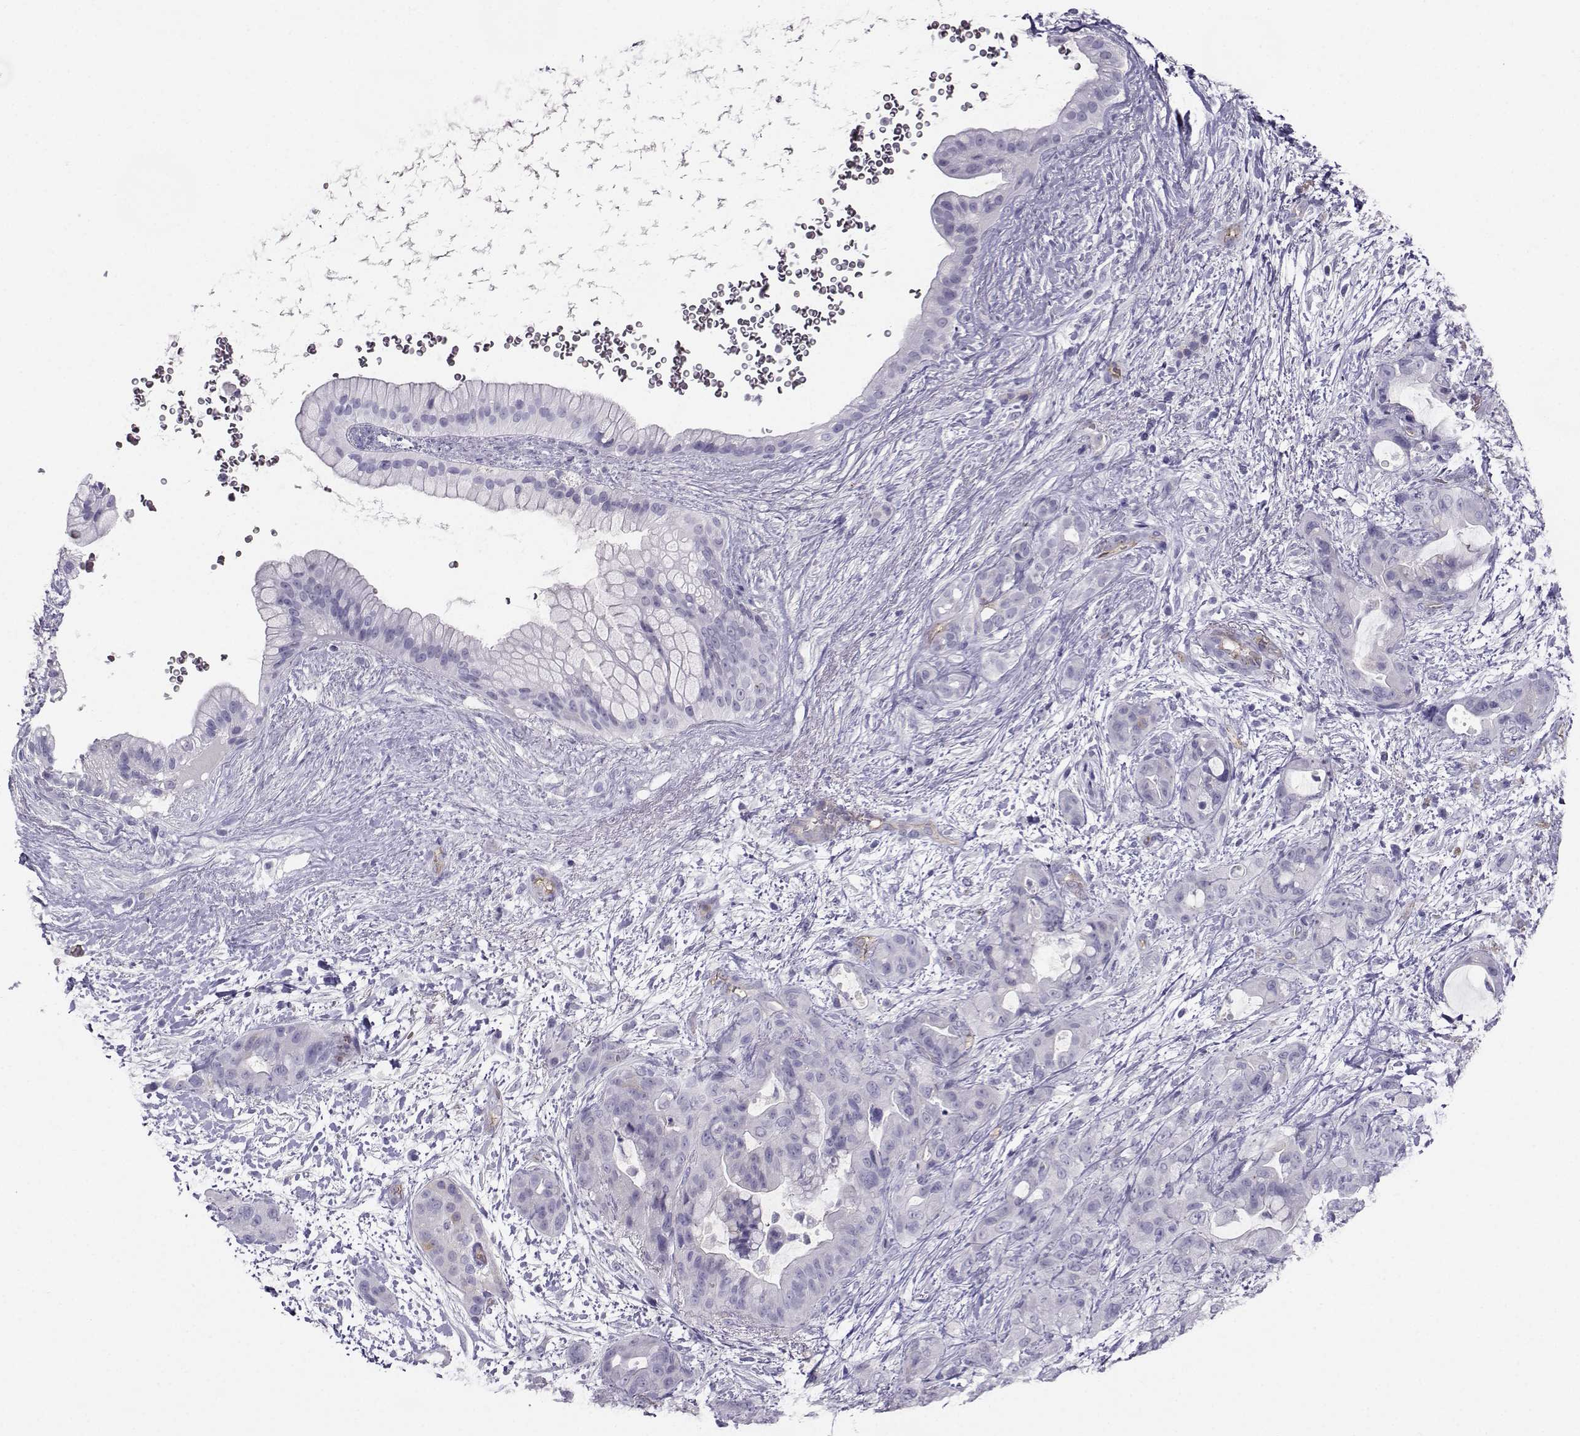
{"staining": {"intensity": "negative", "quantity": "none", "location": "none"}, "tissue": "pancreatic cancer", "cell_type": "Tumor cells", "image_type": "cancer", "snomed": [{"axis": "morphology", "description": "Adenocarcinoma, NOS"}, {"axis": "topography", "description": "Pancreas"}], "caption": "This micrograph is of pancreatic adenocarcinoma stained with immunohistochemistry (IHC) to label a protein in brown with the nuclei are counter-stained blue. There is no positivity in tumor cells.", "gene": "CLUL1", "patient": {"sex": "male", "age": 71}}